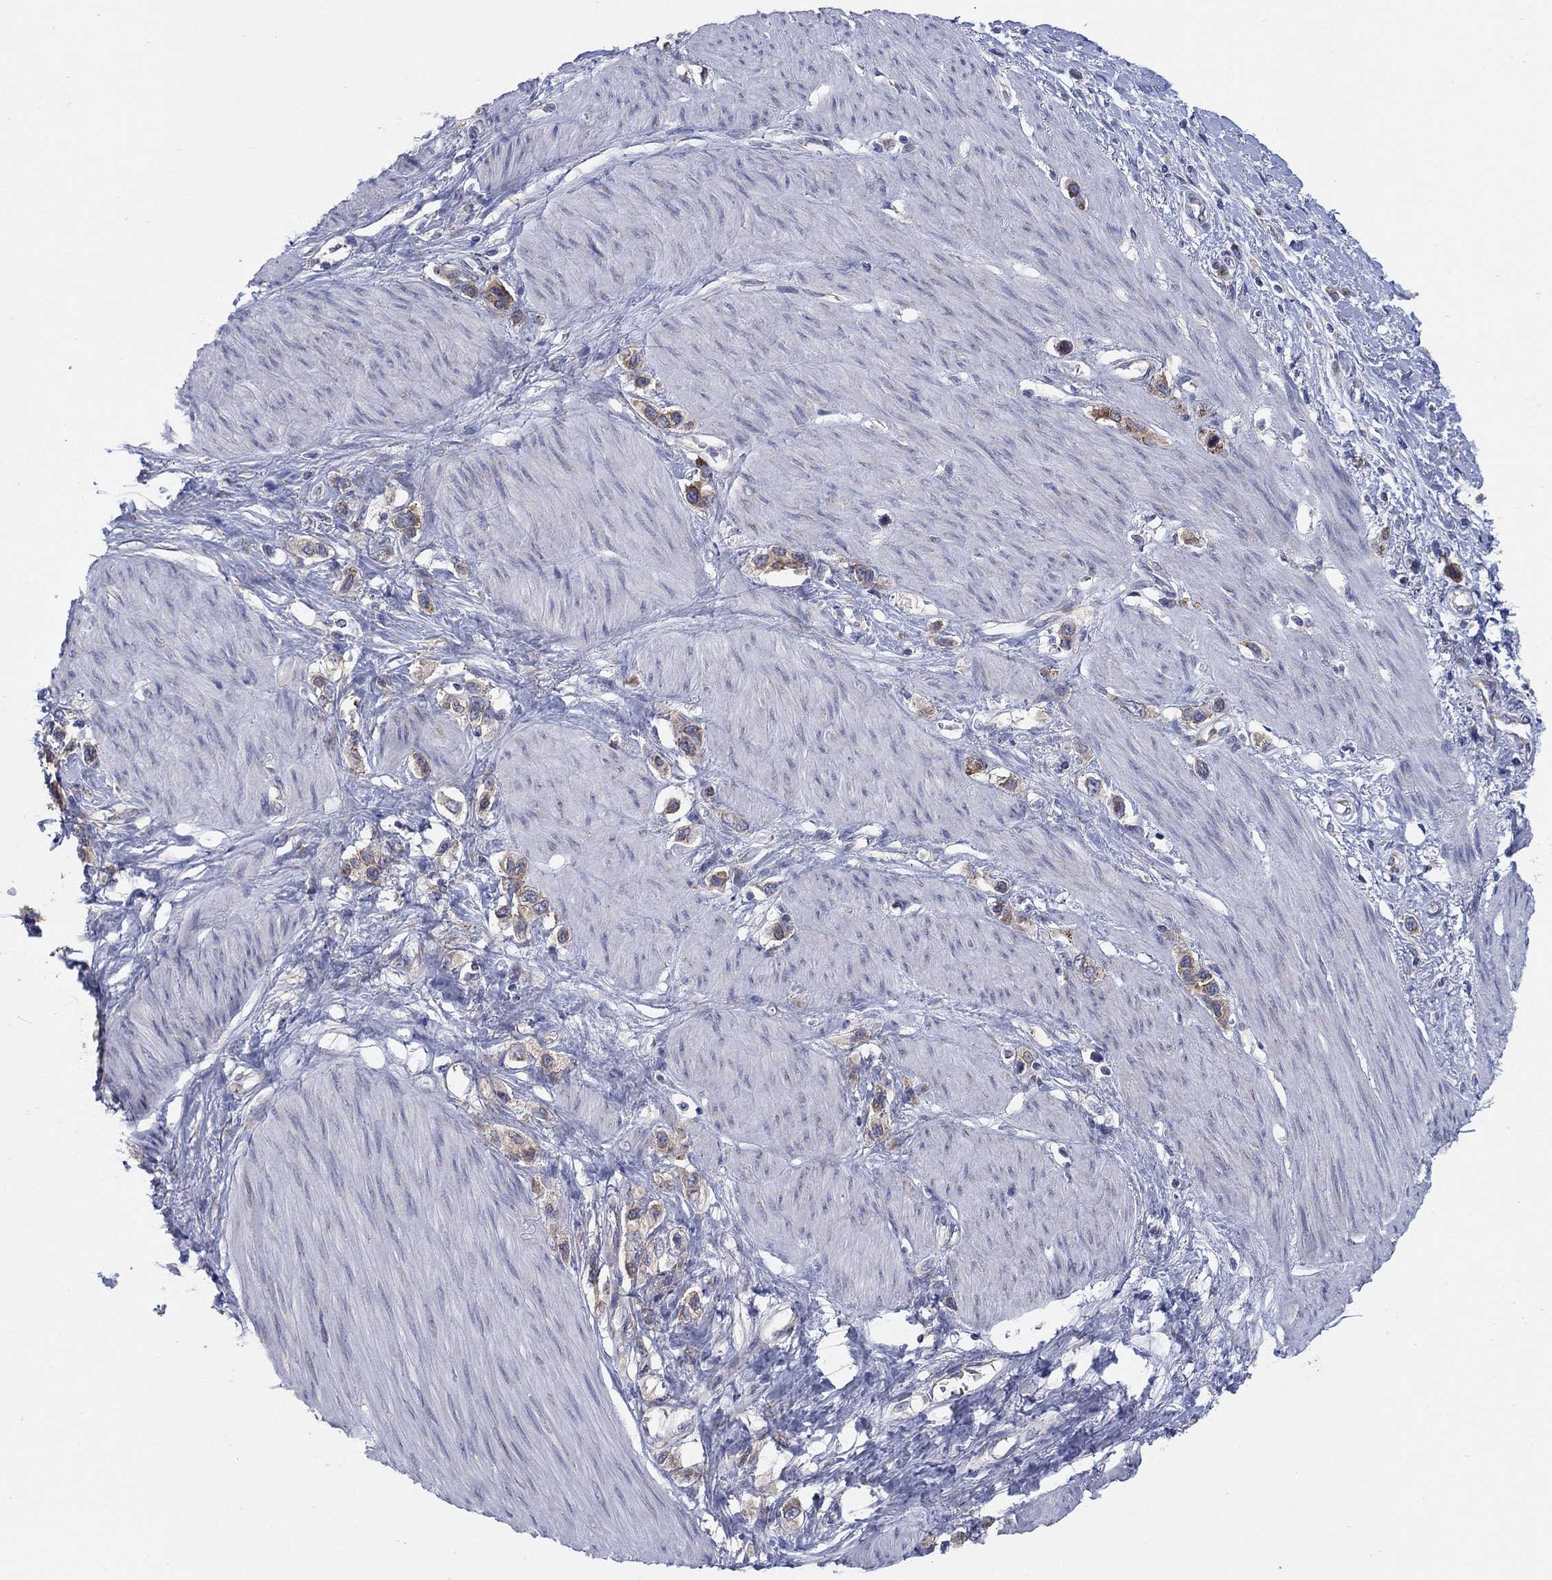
{"staining": {"intensity": "moderate", "quantity": ">75%", "location": "cytoplasmic/membranous"}, "tissue": "stomach cancer", "cell_type": "Tumor cells", "image_type": "cancer", "snomed": [{"axis": "morphology", "description": "Normal tissue, NOS"}, {"axis": "morphology", "description": "Adenocarcinoma, NOS"}, {"axis": "morphology", "description": "Adenocarcinoma, High grade"}, {"axis": "topography", "description": "Stomach, upper"}, {"axis": "topography", "description": "Stomach"}], "caption": "This is an image of immunohistochemistry staining of adenocarcinoma (stomach), which shows moderate expression in the cytoplasmic/membranous of tumor cells.", "gene": "TMEM59", "patient": {"sex": "female", "age": 65}}